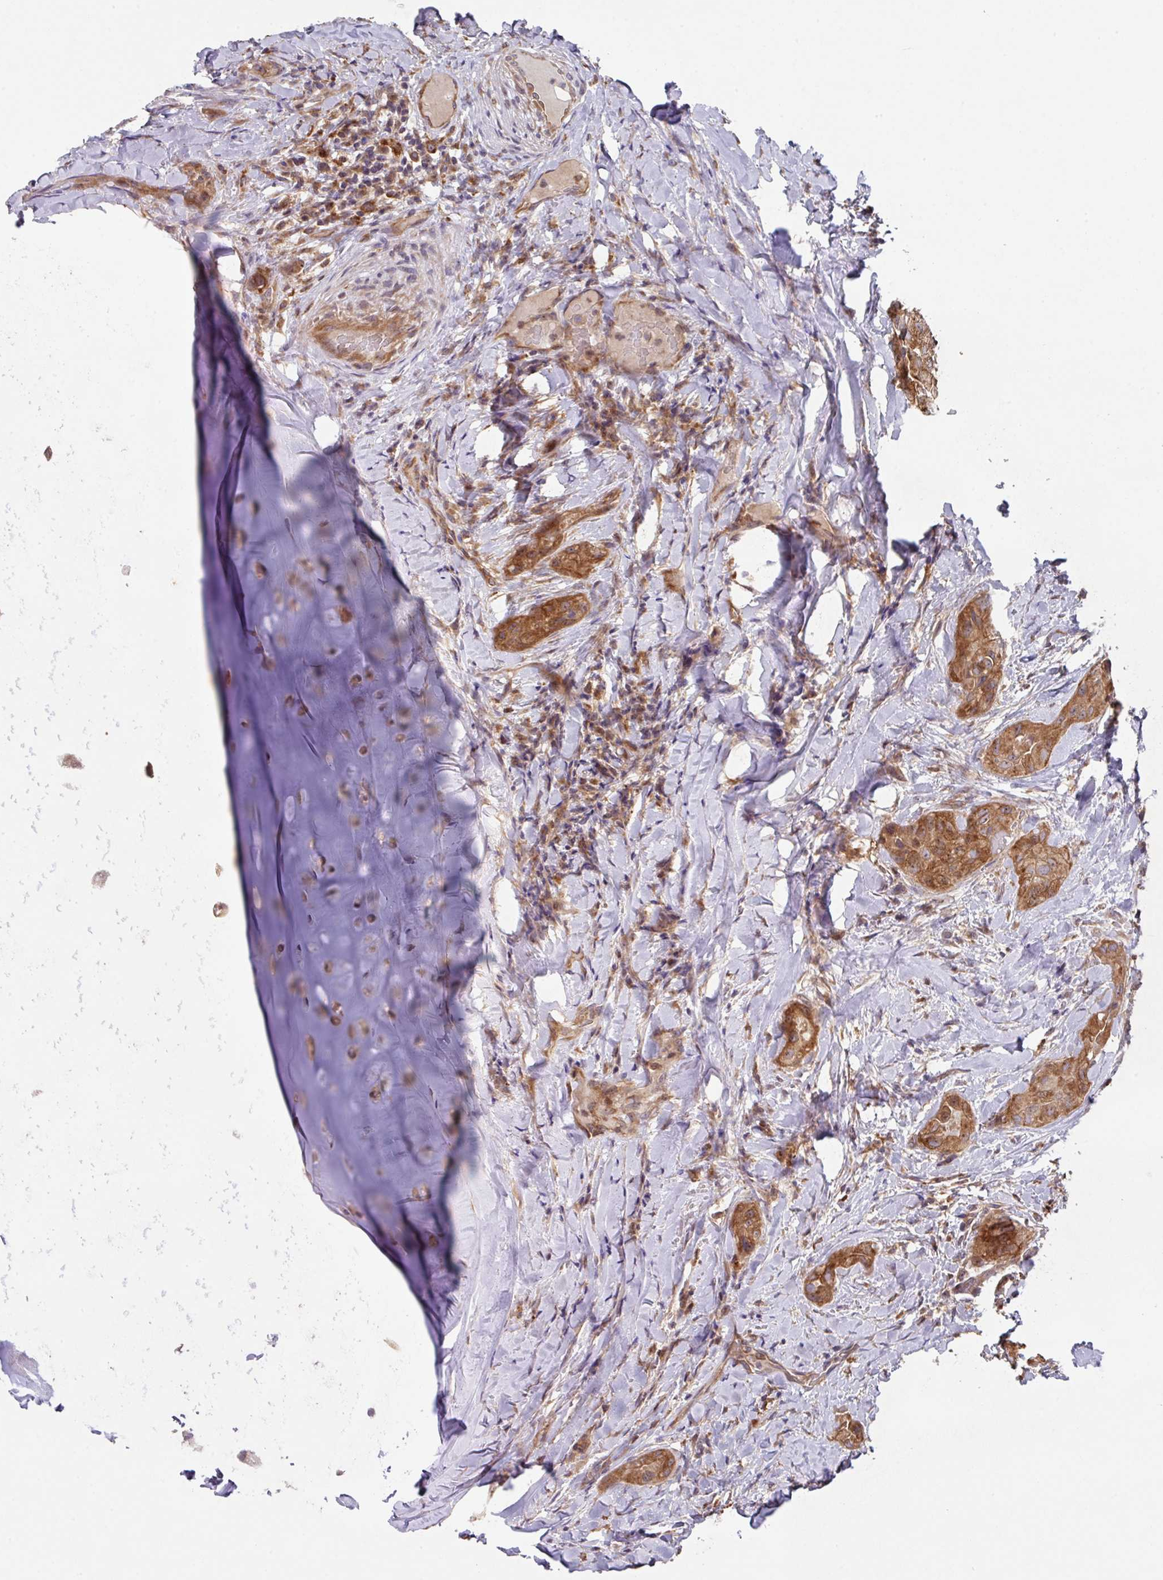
{"staining": {"intensity": "moderate", "quantity": ">75%", "location": "cytoplasmic/membranous"}, "tissue": "thyroid cancer", "cell_type": "Tumor cells", "image_type": "cancer", "snomed": [{"axis": "morphology", "description": "Normal tissue, NOS"}, {"axis": "morphology", "description": "Papillary adenocarcinoma, NOS"}, {"axis": "topography", "description": "Thyroid gland"}], "caption": "Thyroid papillary adenocarcinoma stained for a protein exhibits moderate cytoplasmic/membranous positivity in tumor cells. The staining was performed using DAB to visualize the protein expression in brown, while the nuclei were stained in blue with hematoxylin (Magnification: 20x).", "gene": "TRIM14", "patient": {"sex": "female", "age": 59}}